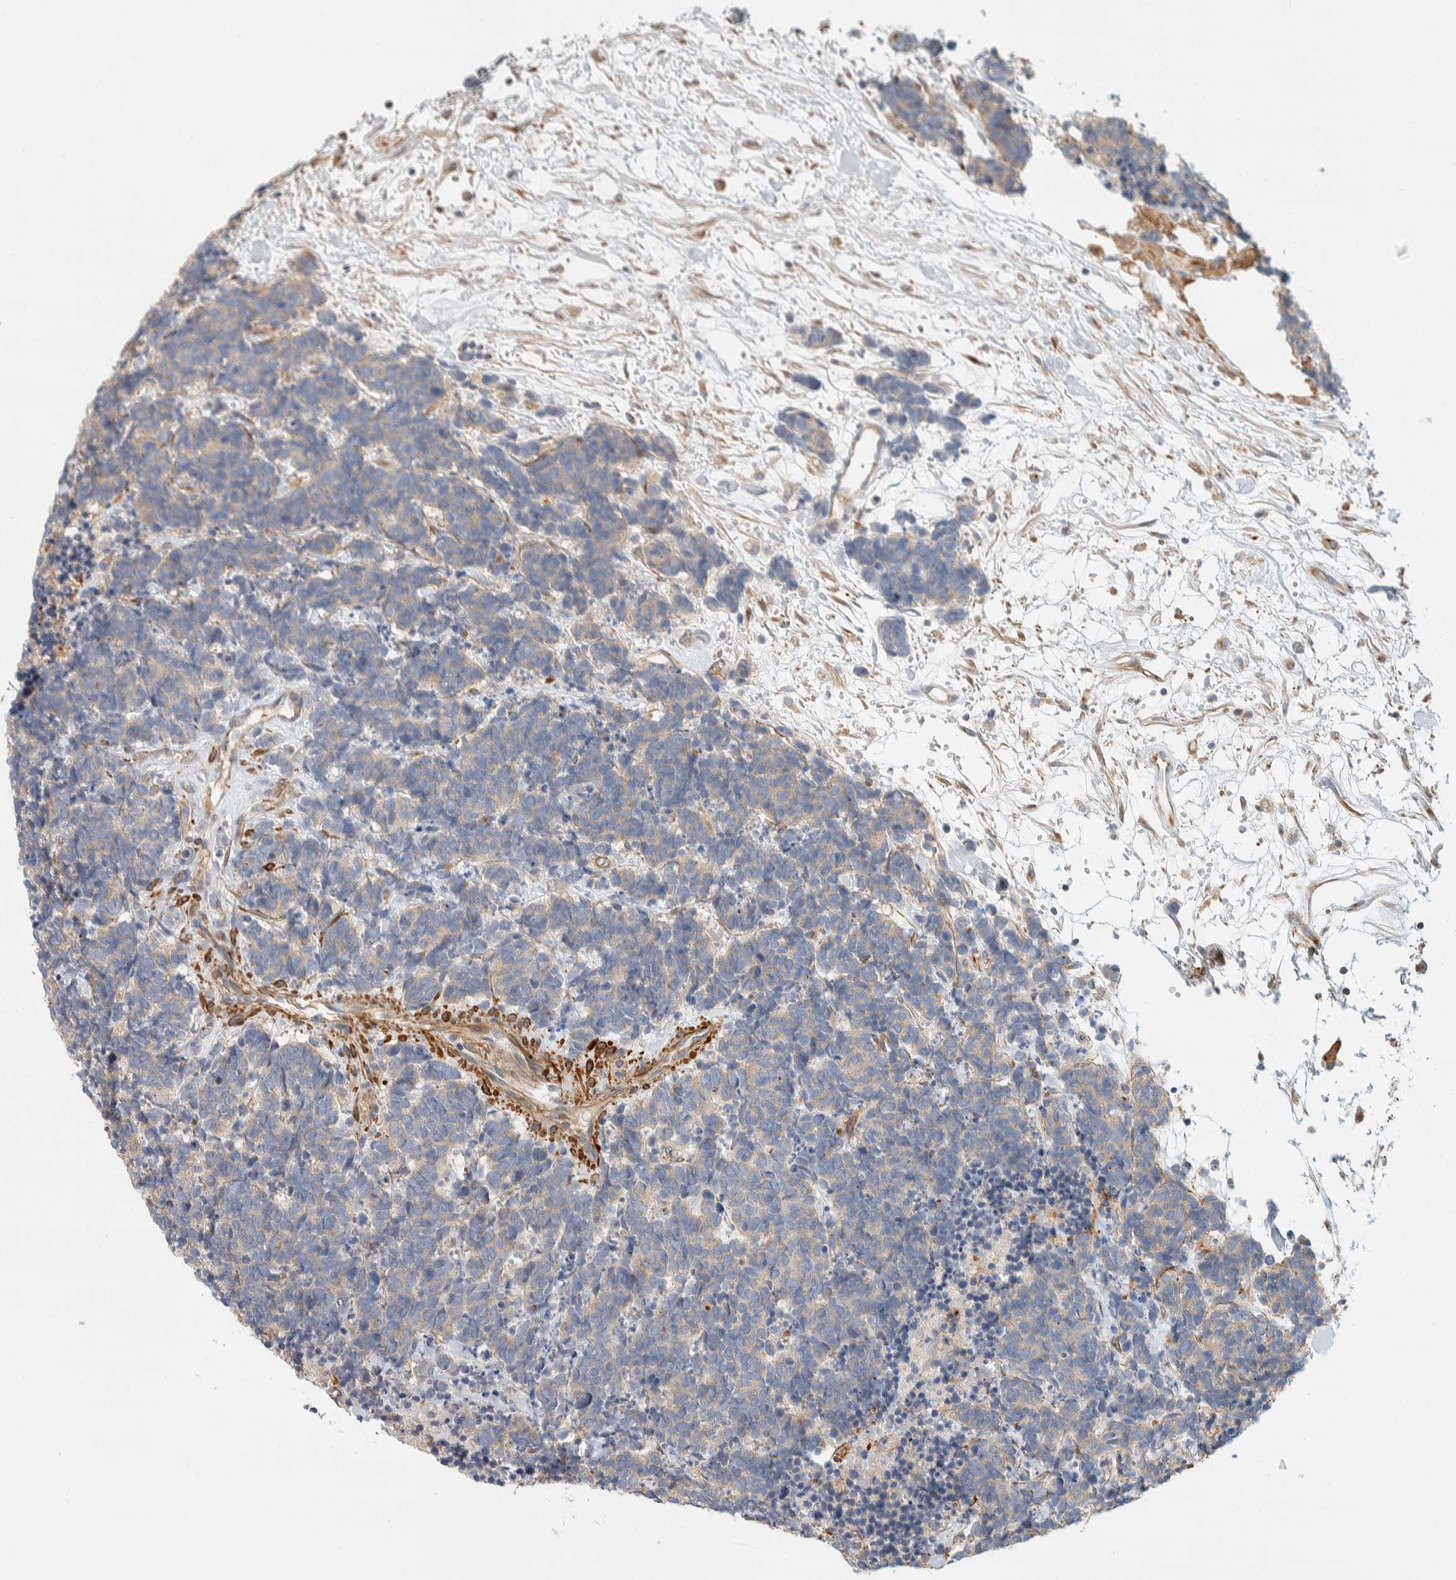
{"staining": {"intensity": "weak", "quantity": "<25%", "location": "cytoplasmic/membranous"}, "tissue": "carcinoid", "cell_type": "Tumor cells", "image_type": "cancer", "snomed": [{"axis": "morphology", "description": "Carcinoma, NOS"}, {"axis": "morphology", "description": "Carcinoid, malignant, NOS"}, {"axis": "topography", "description": "Urinary bladder"}], "caption": "This is an immunohistochemistry (IHC) photomicrograph of carcinoma. There is no staining in tumor cells.", "gene": "CDR2", "patient": {"sex": "male", "age": 57}}